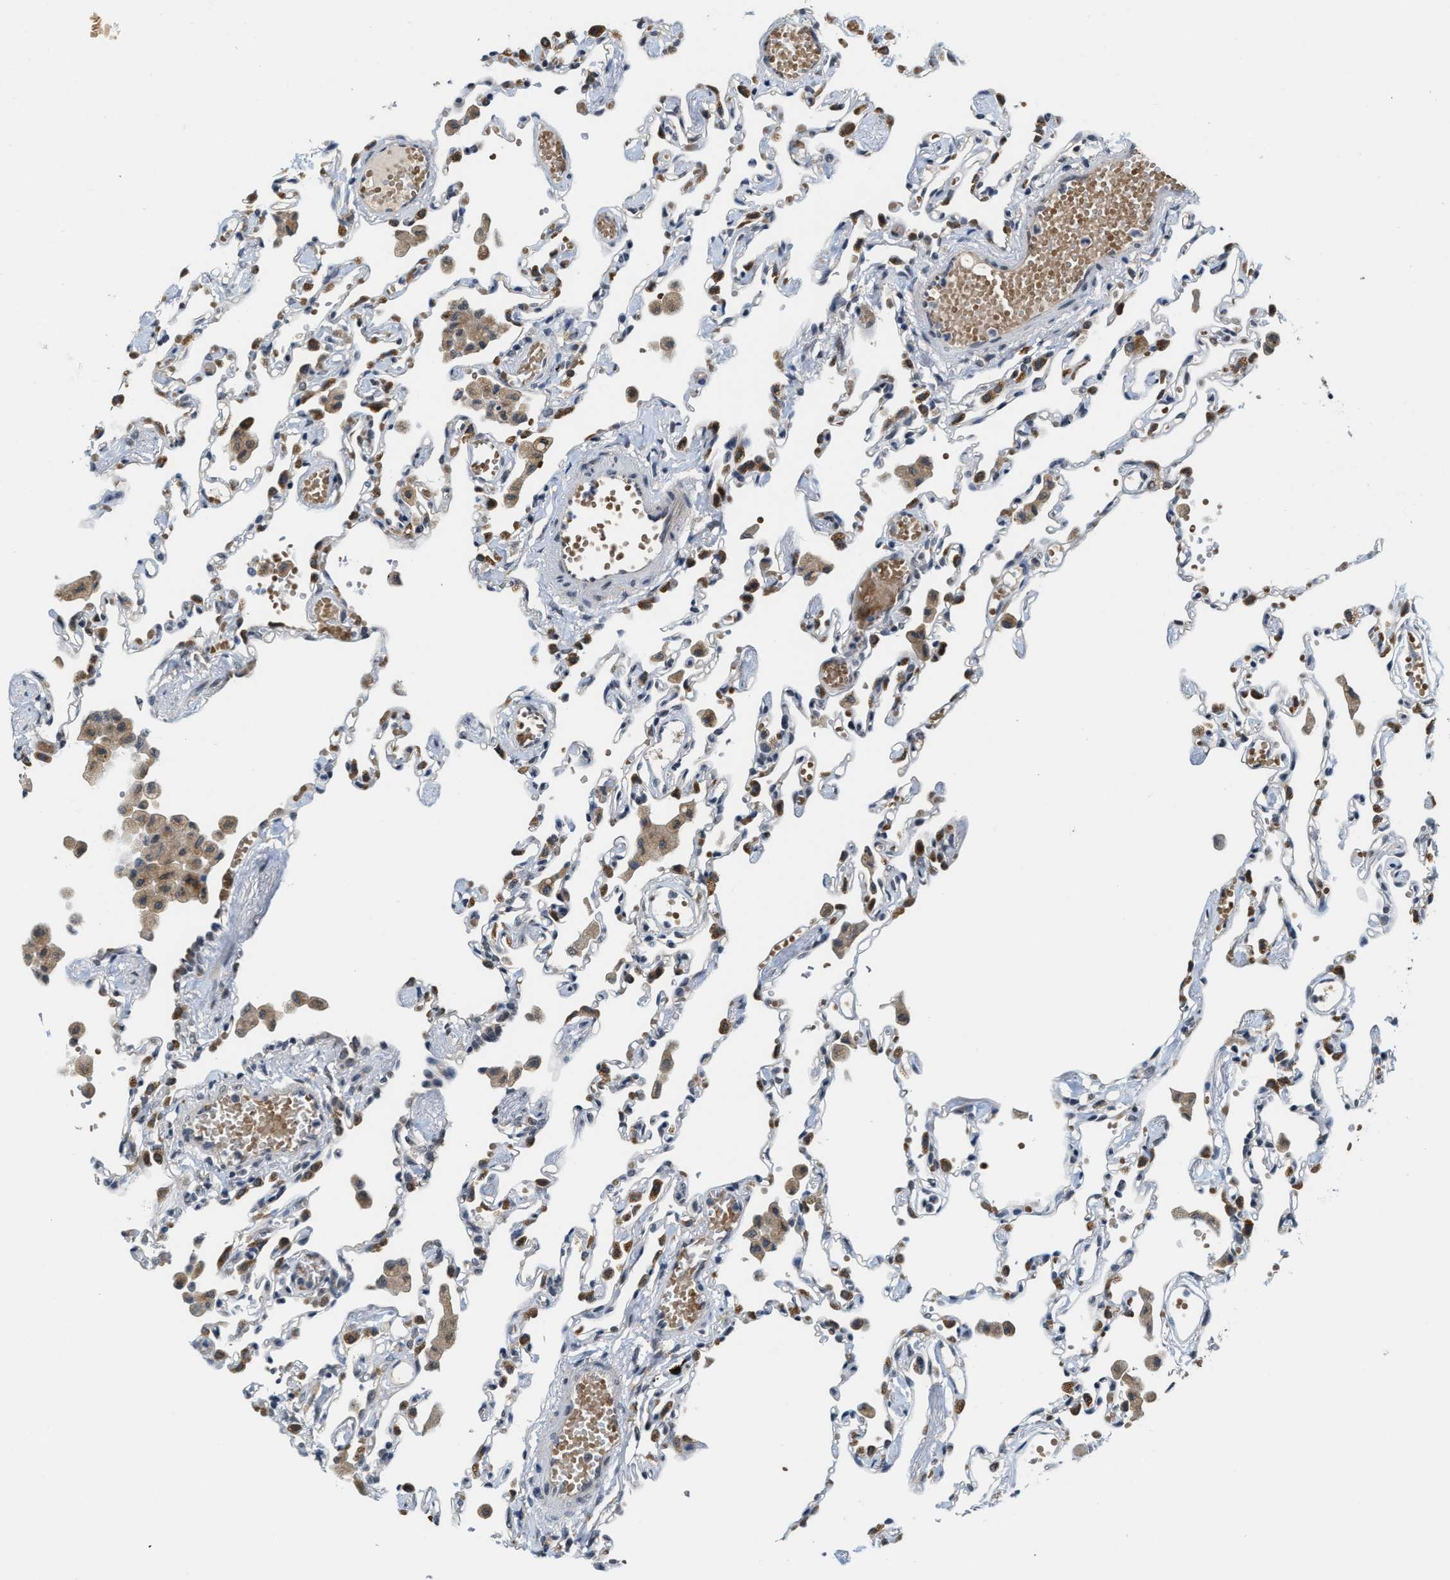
{"staining": {"intensity": "negative", "quantity": "none", "location": "none"}, "tissue": "lung", "cell_type": "Alveolar cells", "image_type": "normal", "snomed": [{"axis": "morphology", "description": "Normal tissue, NOS"}, {"axis": "topography", "description": "Bronchus"}, {"axis": "topography", "description": "Lung"}], "caption": "This is a photomicrograph of IHC staining of benign lung, which shows no expression in alveolar cells. (DAB (3,3'-diaminobenzidine) immunohistochemistry with hematoxylin counter stain).", "gene": "KIF24", "patient": {"sex": "female", "age": 49}}